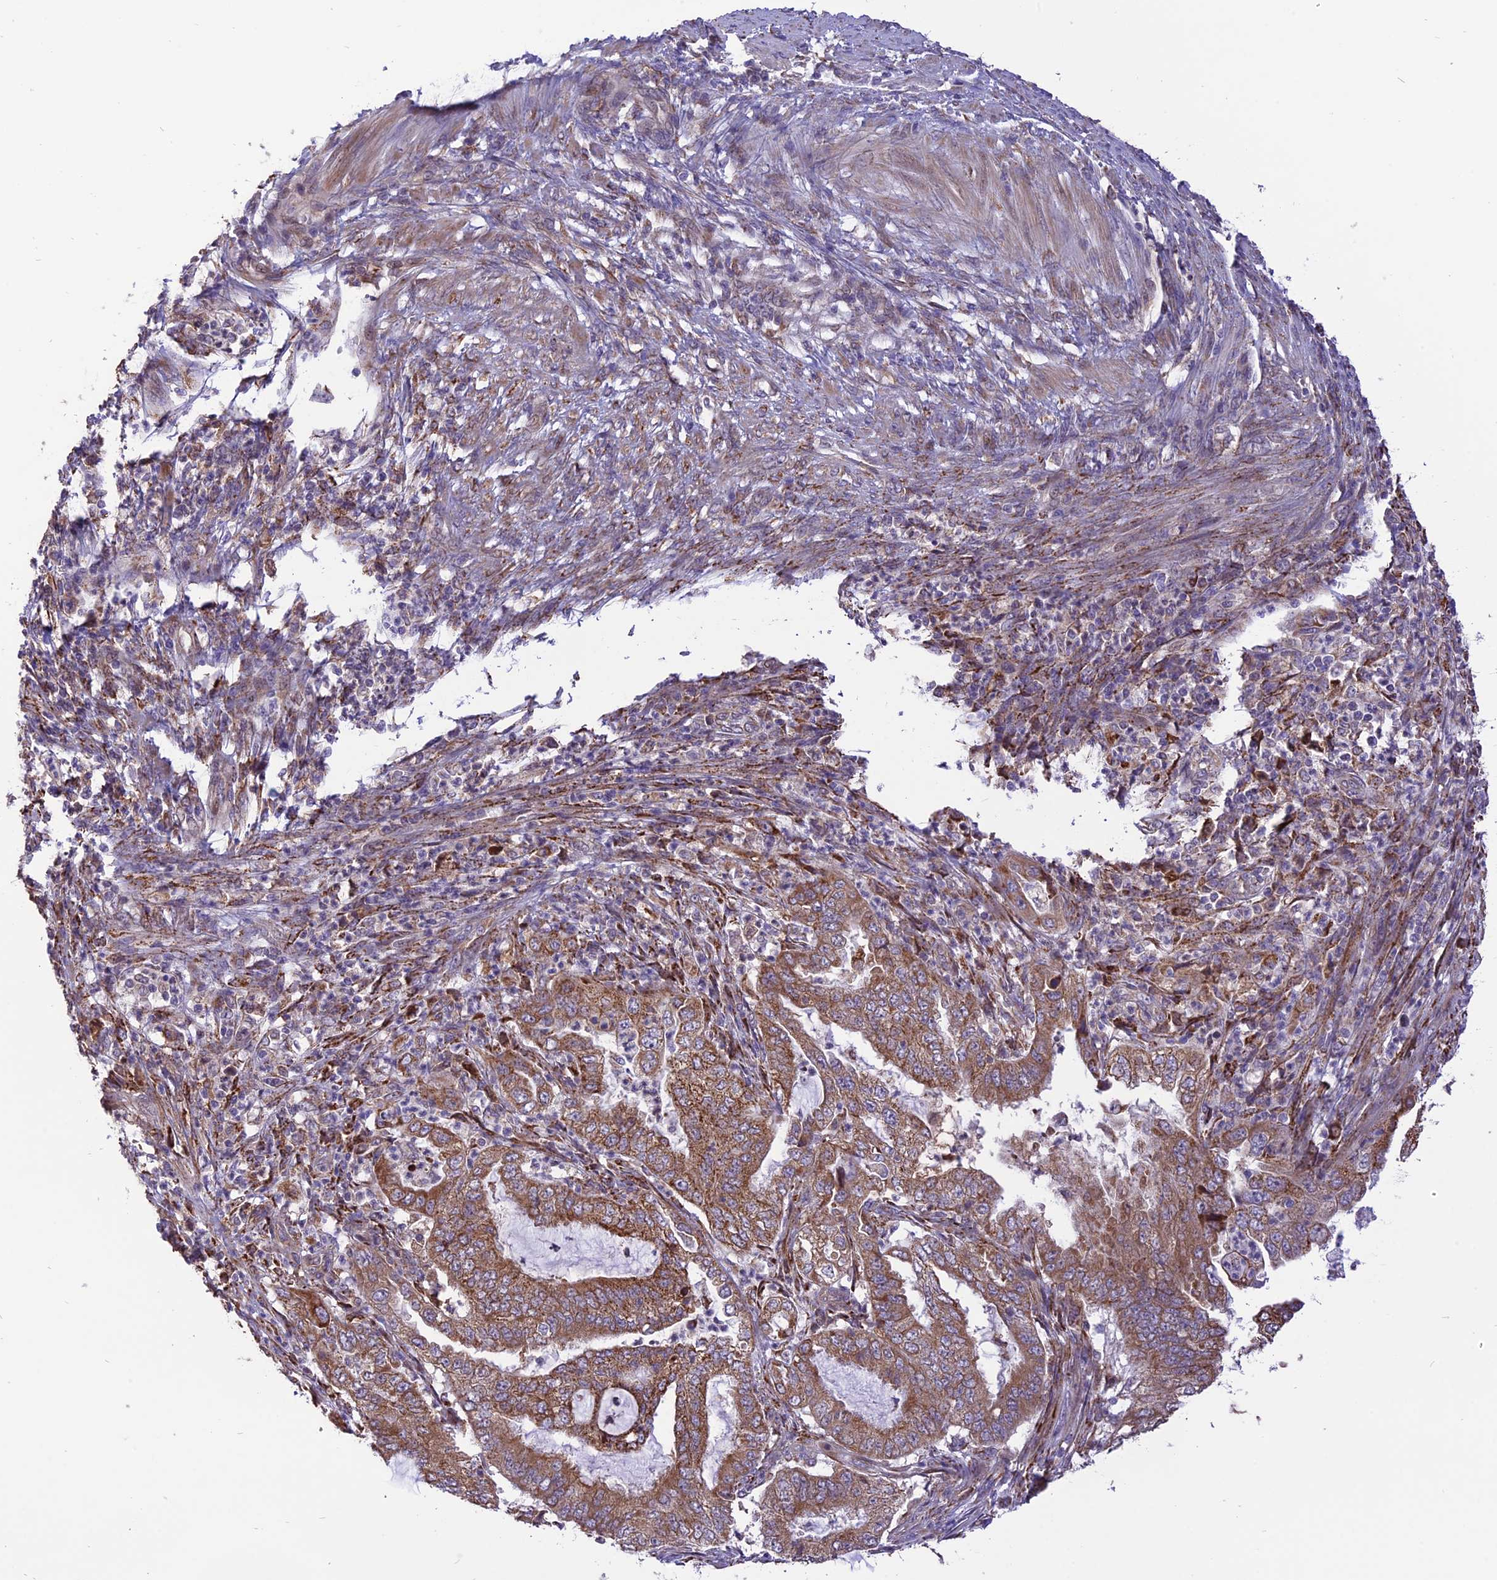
{"staining": {"intensity": "moderate", "quantity": ">75%", "location": "cytoplasmic/membranous"}, "tissue": "endometrial cancer", "cell_type": "Tumor cells", "image_type": "cancer", "snomed": [{"axis": "morphology", "description": "Adenocarcinoma, NOS"}, {"axis": "topography", "description": "Endometrium"}], "caption": "Tumor cells demonstrate moderate cytoplasmic/membranous positivity in about >75% of cells in endometrial cancer.", "gene": "ARMCX6", "patient": {"sex": "female", "age": 51}}